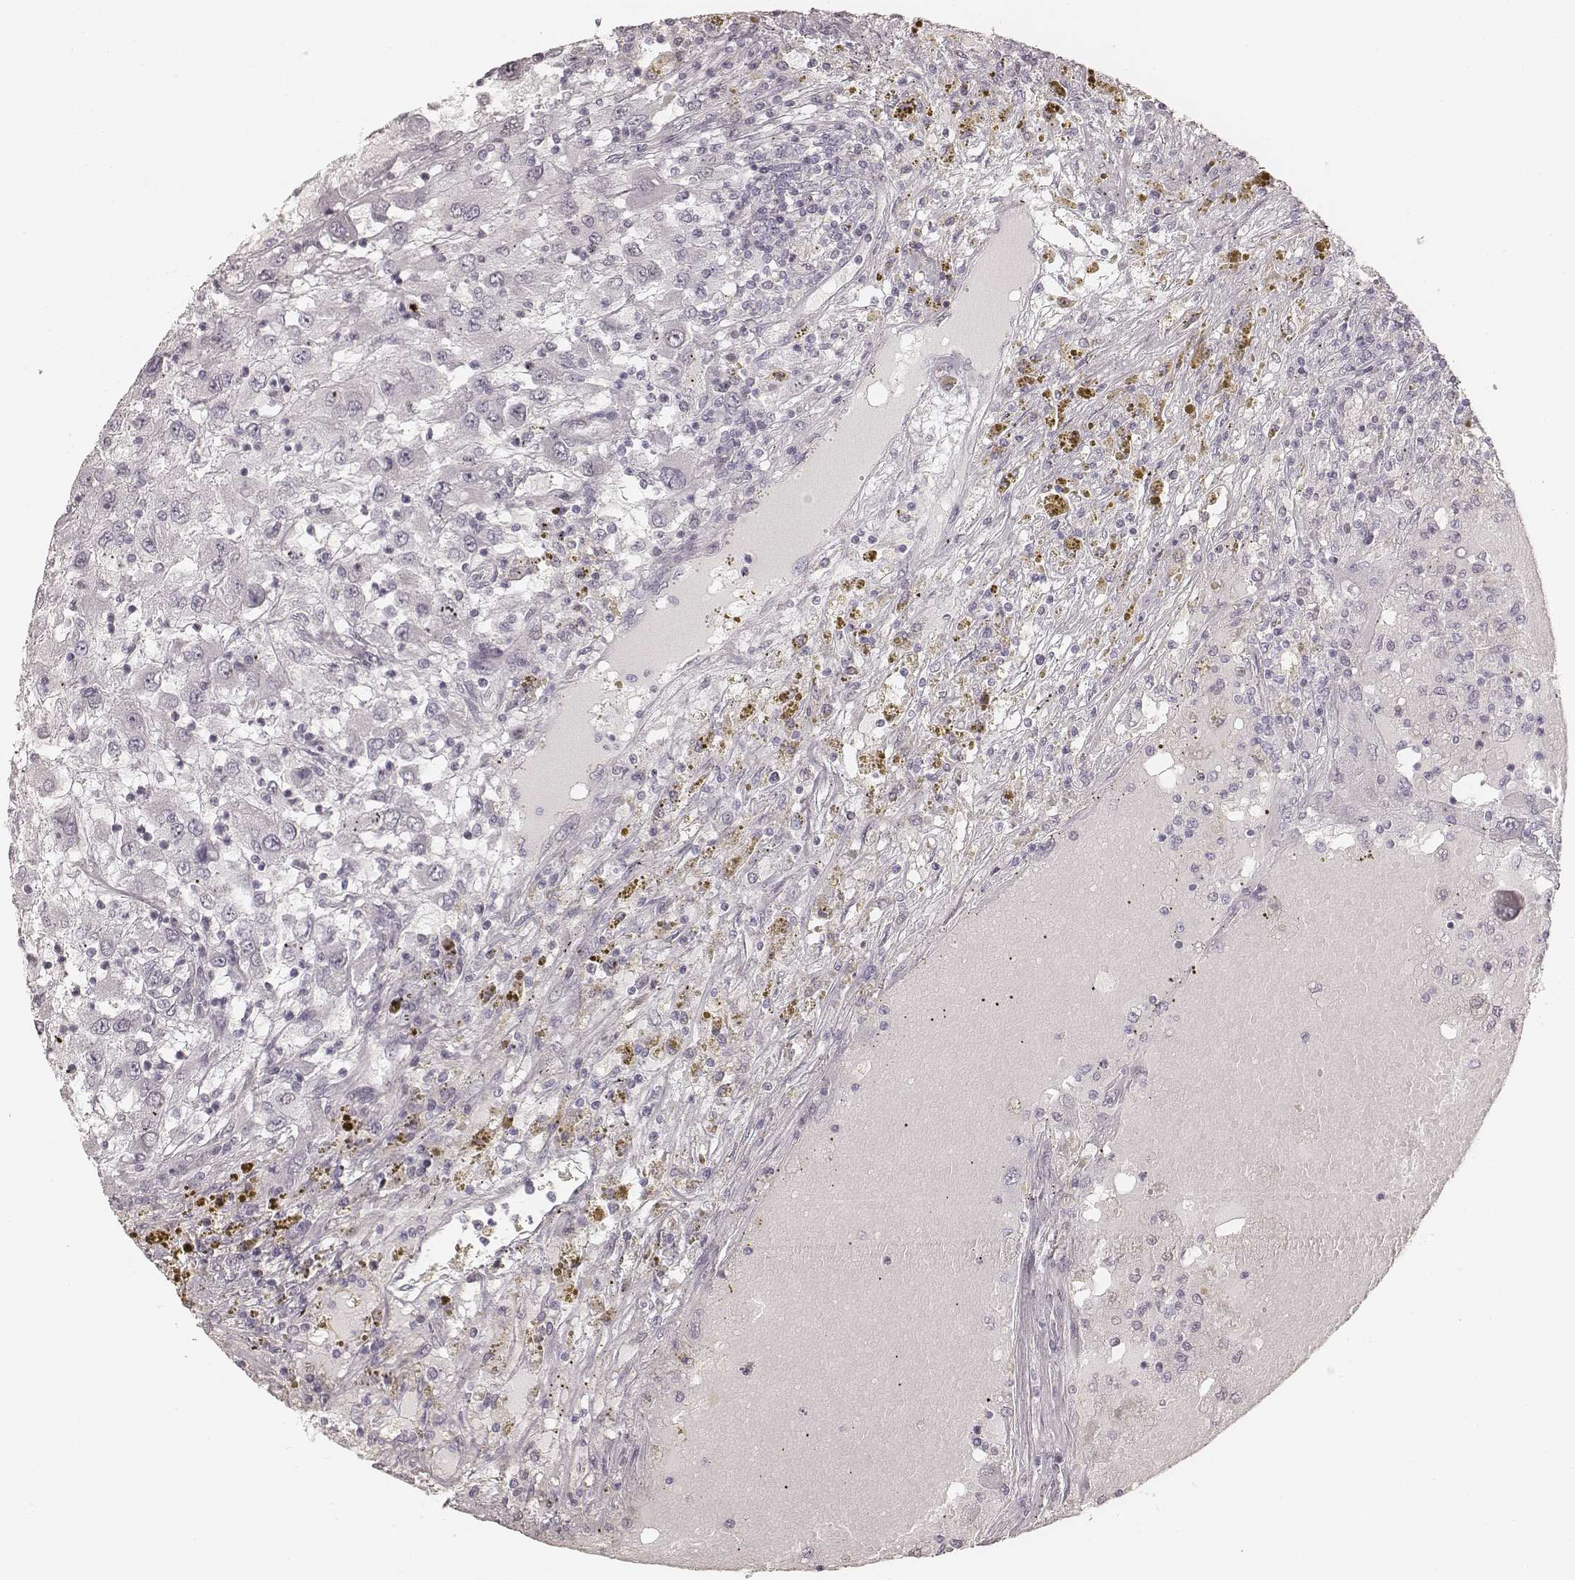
{"staining": {"intensity": "negative", "quantity": "none", "location": "none"}, "tissue": "renal cancer", "cell_type": "Tumor cells", "image_type": "cancer", "snomed": [{"axis": "morphology", "description": "Adenocarcinoma, NOS"}, {"axis": "topography", "description": "Kidney"}], "caption": "Immunohistochemistry (IHC) image of neoplastic tissue: human renal cancer (adenocarcinoma) stained with DAB (3,3'-diaminobenzidine) demonstrates no significant protein expression in tumor cells.", "gene": "TEX37", "patient": {"sex": "female", "age": 67}}